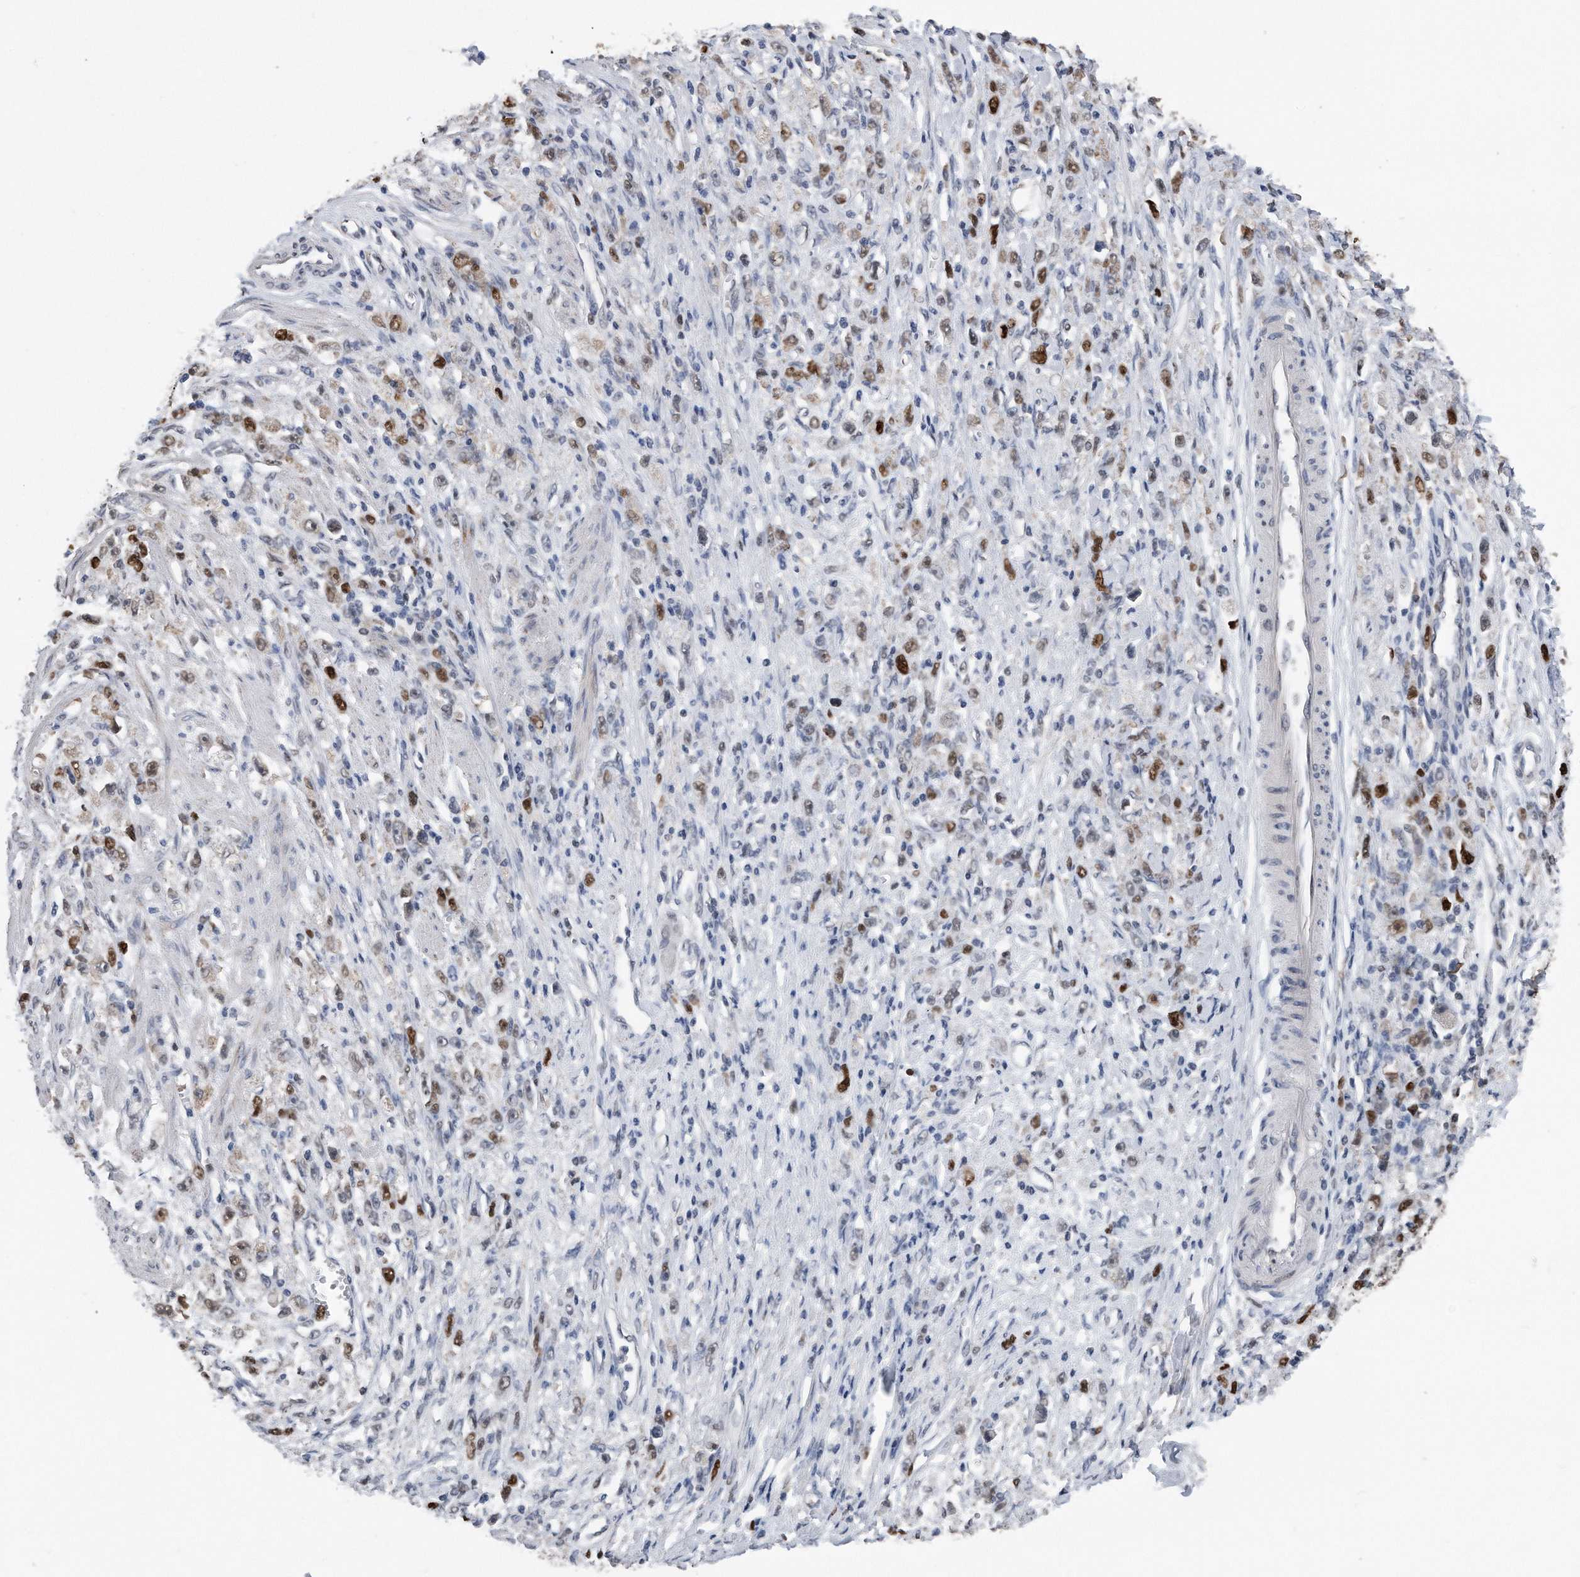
{"staining": {"intensity": "strong", "quantity": "25%-75%", "location": "nuclear"}, "tissue": "stomach cancer", "cell_type": "Tumor cells", "image_type": "cancer", "snomed": [{"axis": "morphology", "description": "Adenocarcinoma, NOS"}, {"axis": "topography", "description": "Stomach"}], "caption": "This histopathology image displays immunohistochemistry (IHC) staining of human stomach cancer, with high strong nuclear positivity in about 25%-75% of tumor cells.", "gene": "PCNA", "patient": {"sex": "female", "age": 59}}